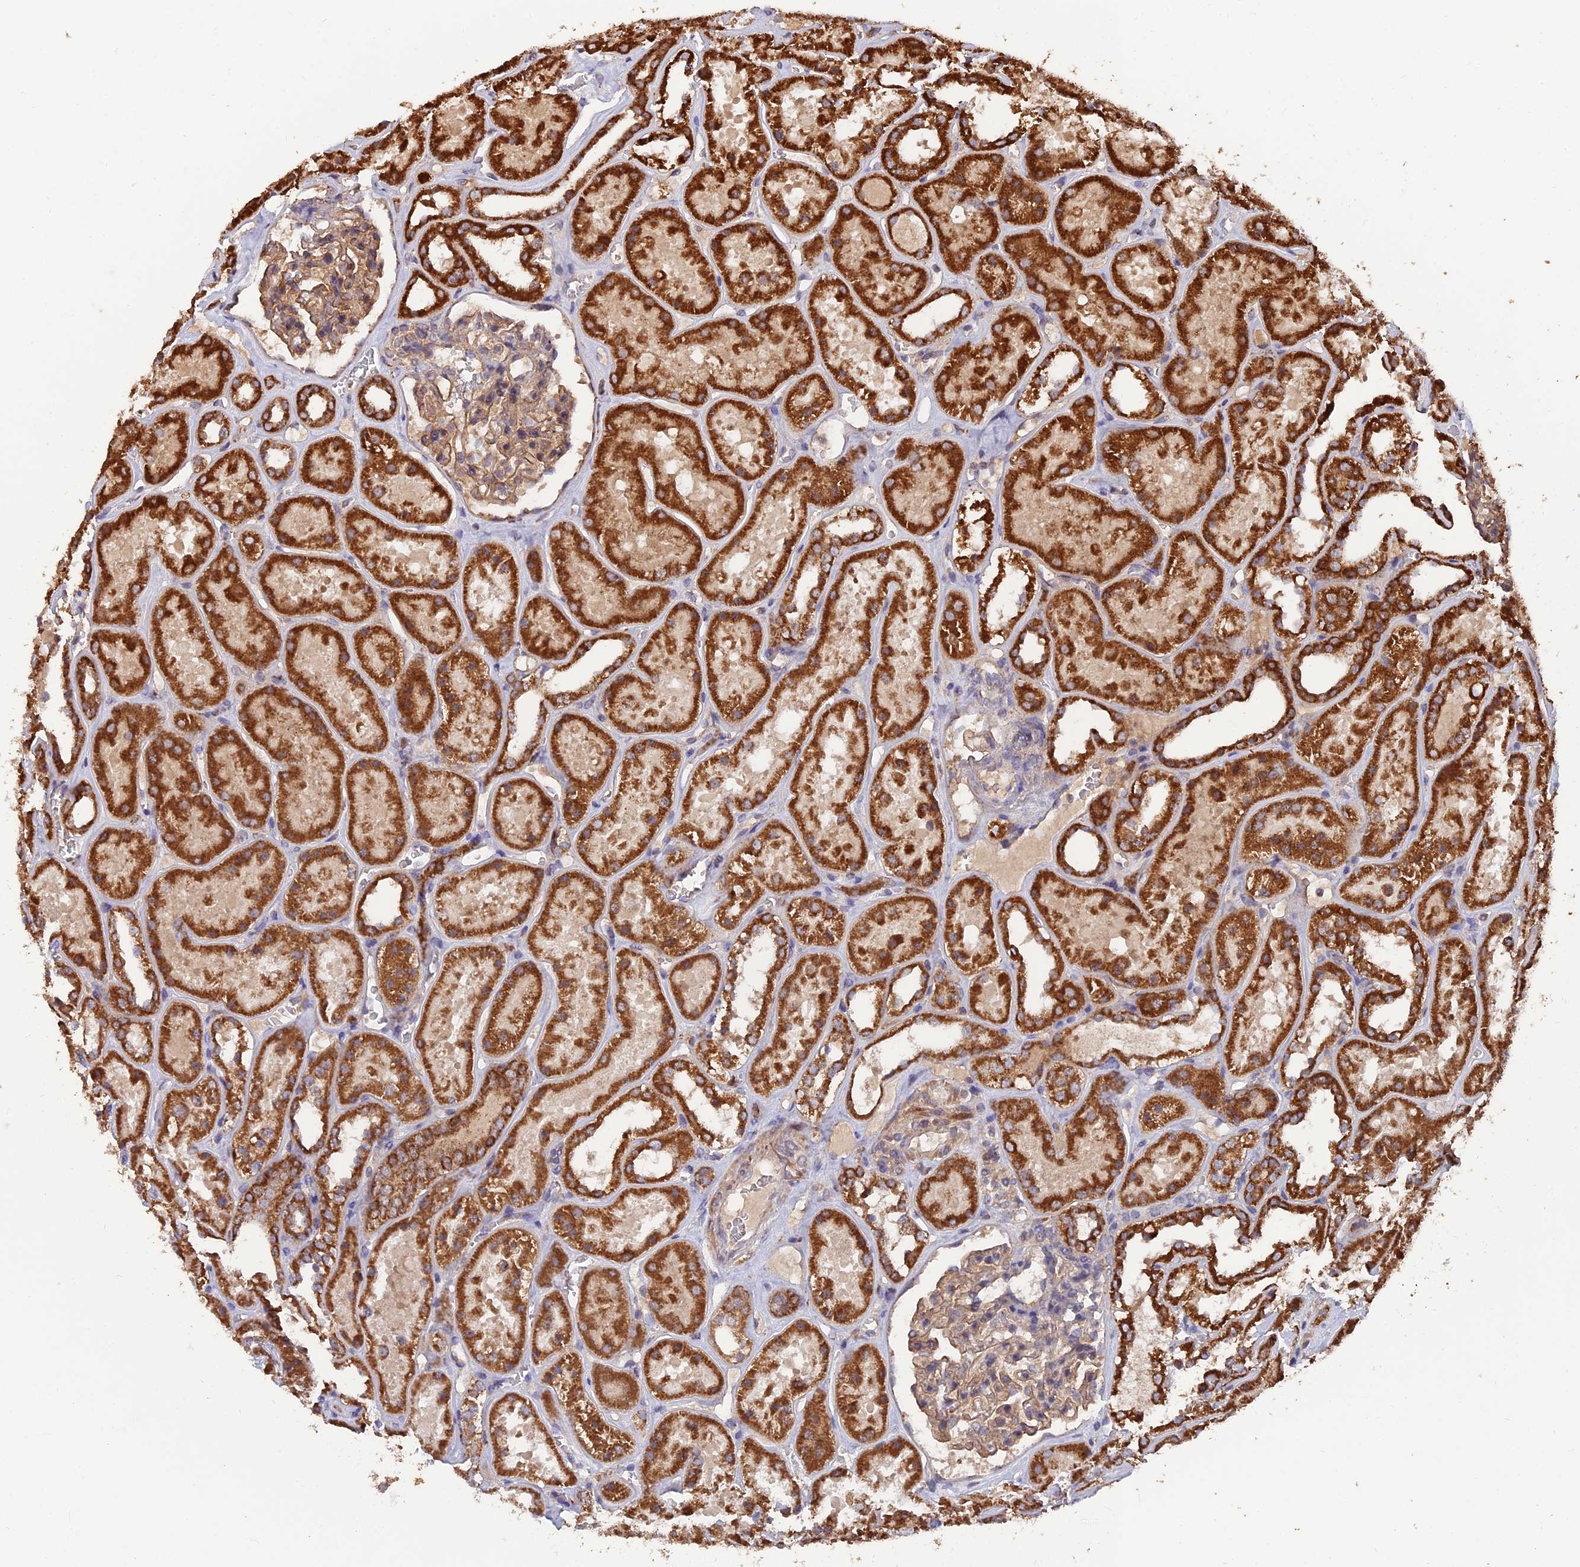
{"staining": {"intensity": "weak", "quantity": "25%-75%", "location": "cytoplasmic/membranous"}, "tissue": "kidney", "cell_type": "Cells in glomeruli", "image_type": "normal", "snomed": [{"axis": "morphology", "description": "Normal tissue, NOS"}, {"axis": "topography", "description": "Kidney"}], "caption": "DAB immunohistochemical staining of unremarkable kidney shows weak cytoplasmic/membranous protein positivity in approximately 25%-75% of cells in glomeruli. The staining was performed using DAB to visualize the protein expression in brown, while the nuclei were stained in blue with hematoxylin (Magnification: 20x).", "gene": "IFT22", "patient": {"sex": "female", "age": 41}}